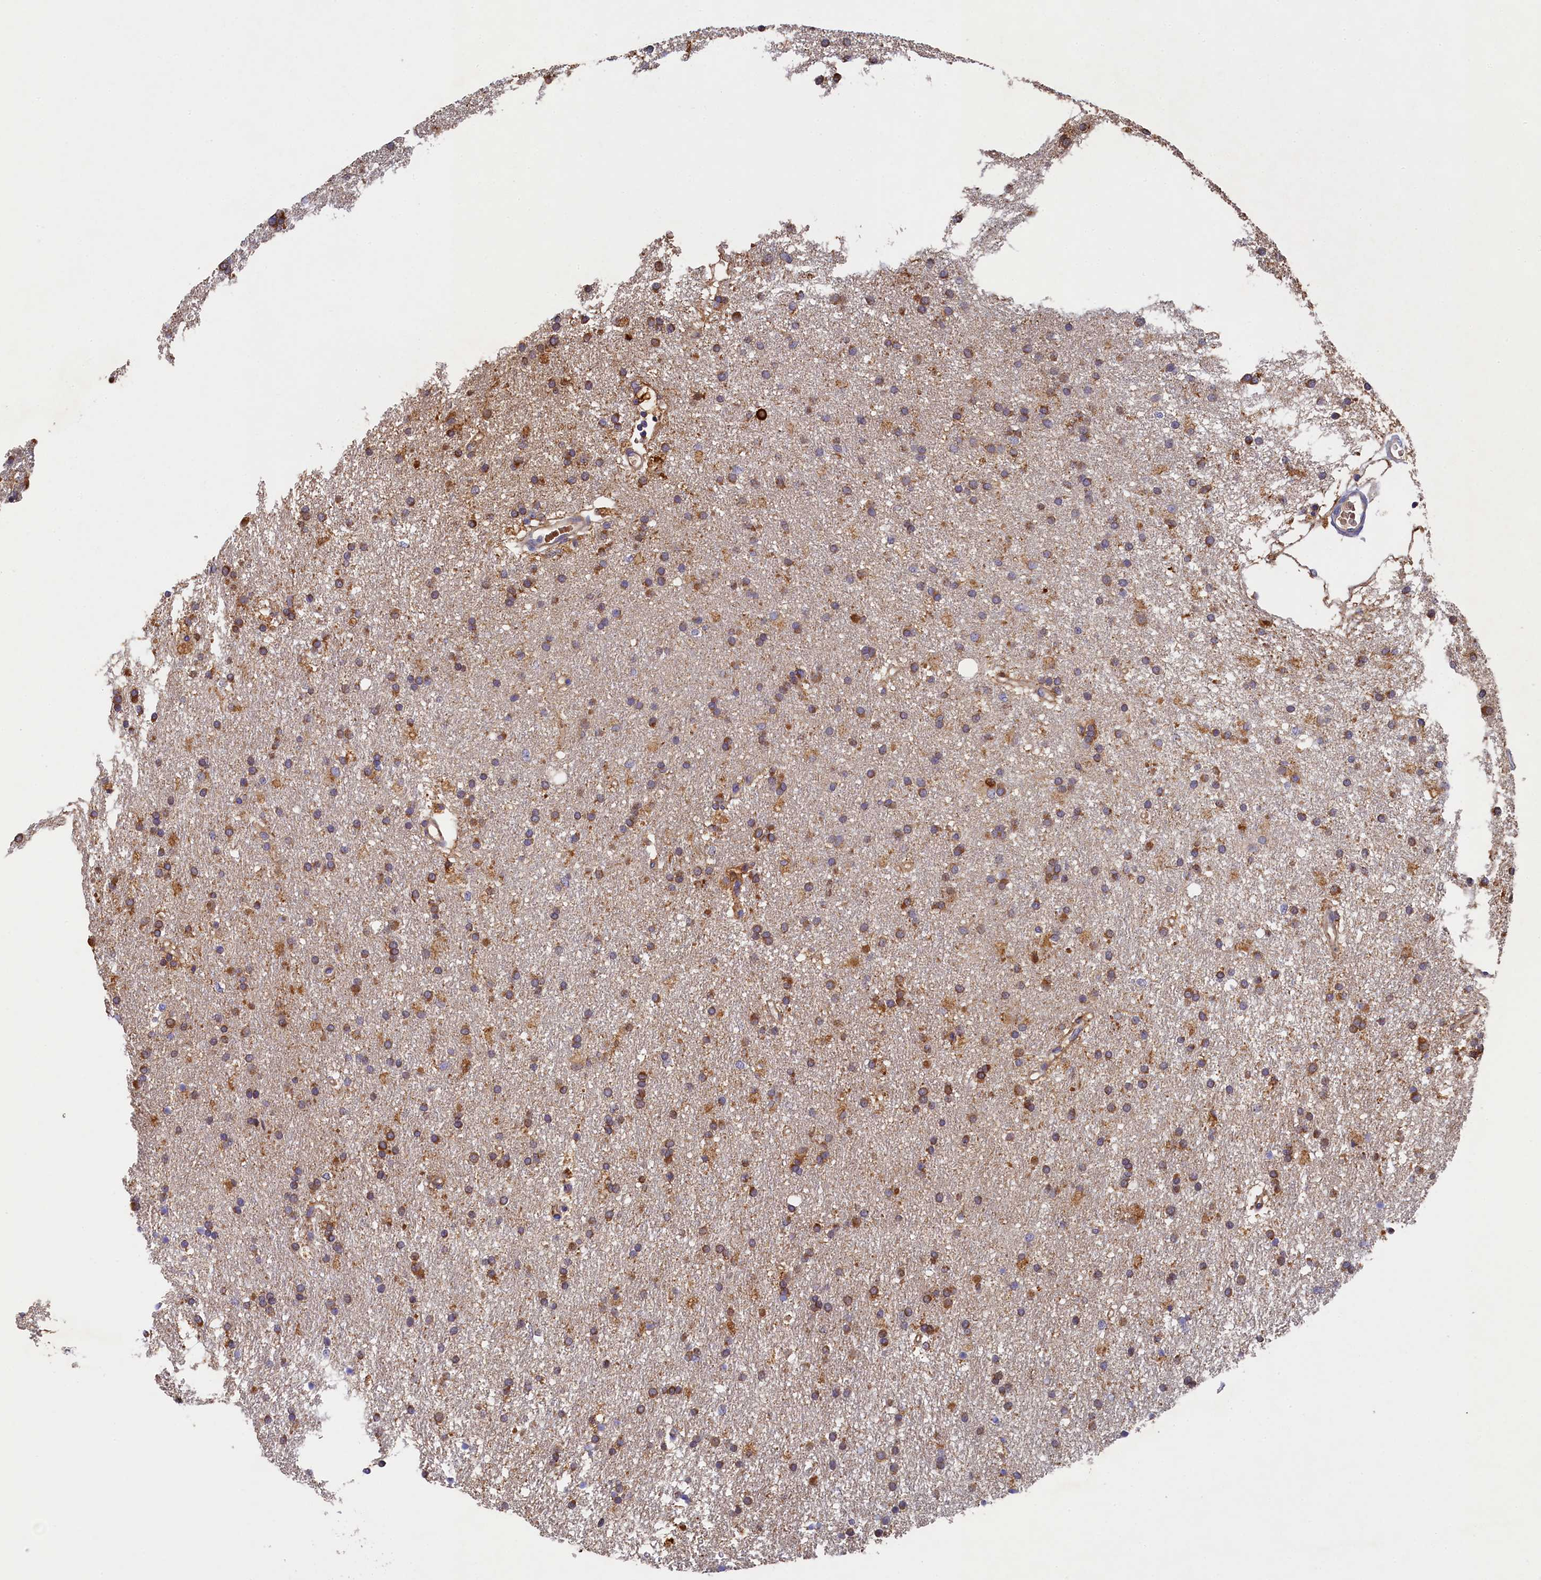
{"staining": {"intensity": "moderate", "quantity": ">75%", "location": "cytoplasmic/membranous"}, "tissue": "glioma", "cell_type": "Tumor cells", "image_type": "cancer", "snomed": [{"axis": "morphology", "description": "Glioma, malignant, High grade"}, {"axis": "topography", "description": "Brain"}], "caption": "Immunohistochemical staining of malignant glioma (high-grade) demonstrates medium levels of moderate cytoplasmic/membranous staining in approximately >75% of tumor cells.", "gene": "SEC31B", "patient": {"sex": "male", "age": 77}}